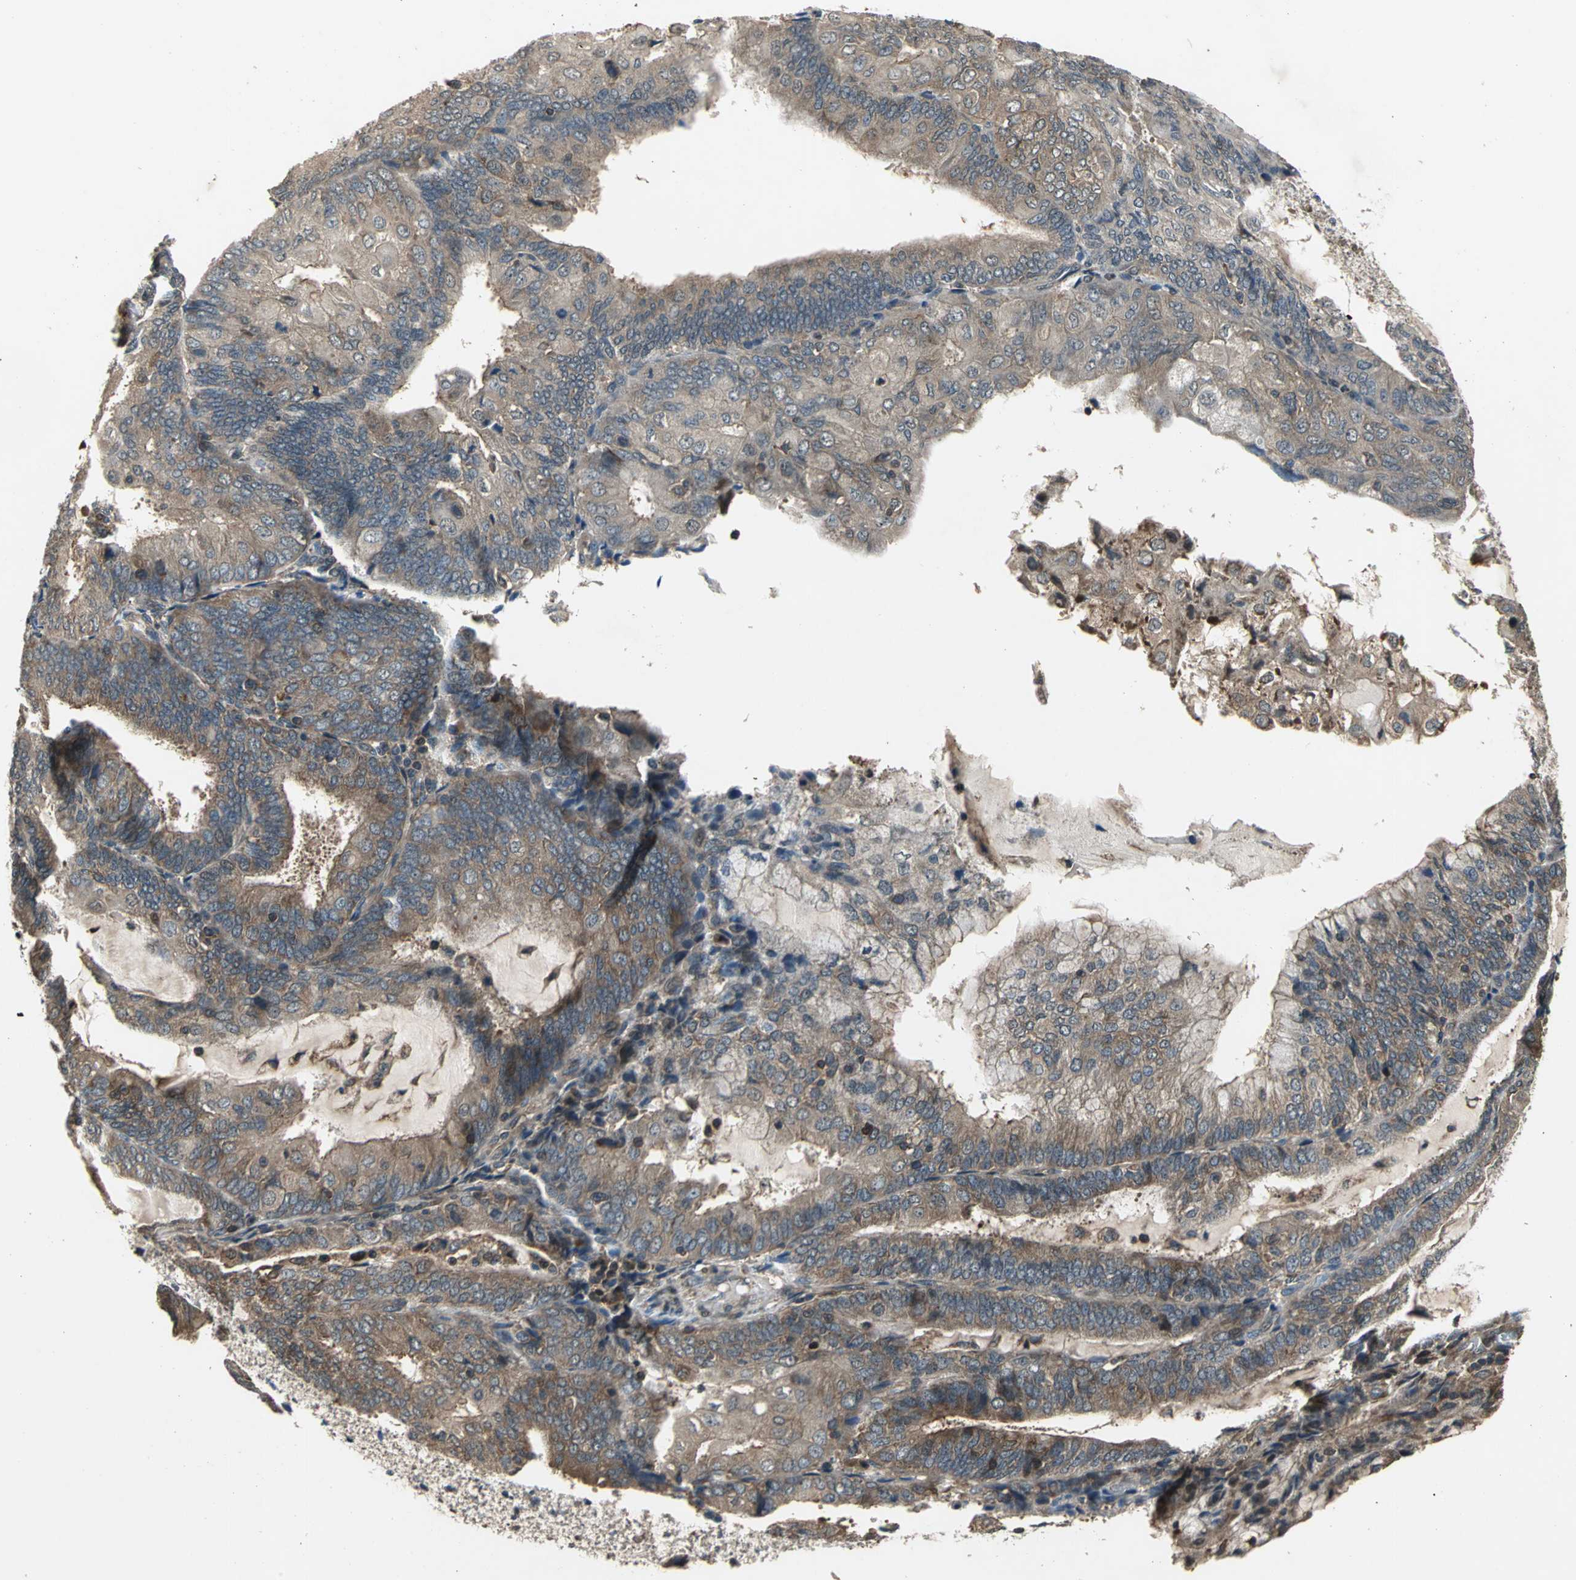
{"staining": {"intensity": "moderate", "quantity": ">75%", "location": "cytoplasmic/membranous"}, "tissue": "endometrial cancer", "cell_type": "Tumor cells", "image_type": "cancer", "snomed": [{"axis": "morphology", "description": "Adenocarcinoma, NOS"}, {"axis": "topography", "description": "Endometrium"}], "caption": "Endometrial adenocarcinoma tissue exhibits moderate cytoplasmic/membranous positivity in approximately >75% of tumor cells", "gene": "EIF2B2", "patient": {"sex": "female", "age": 81}}